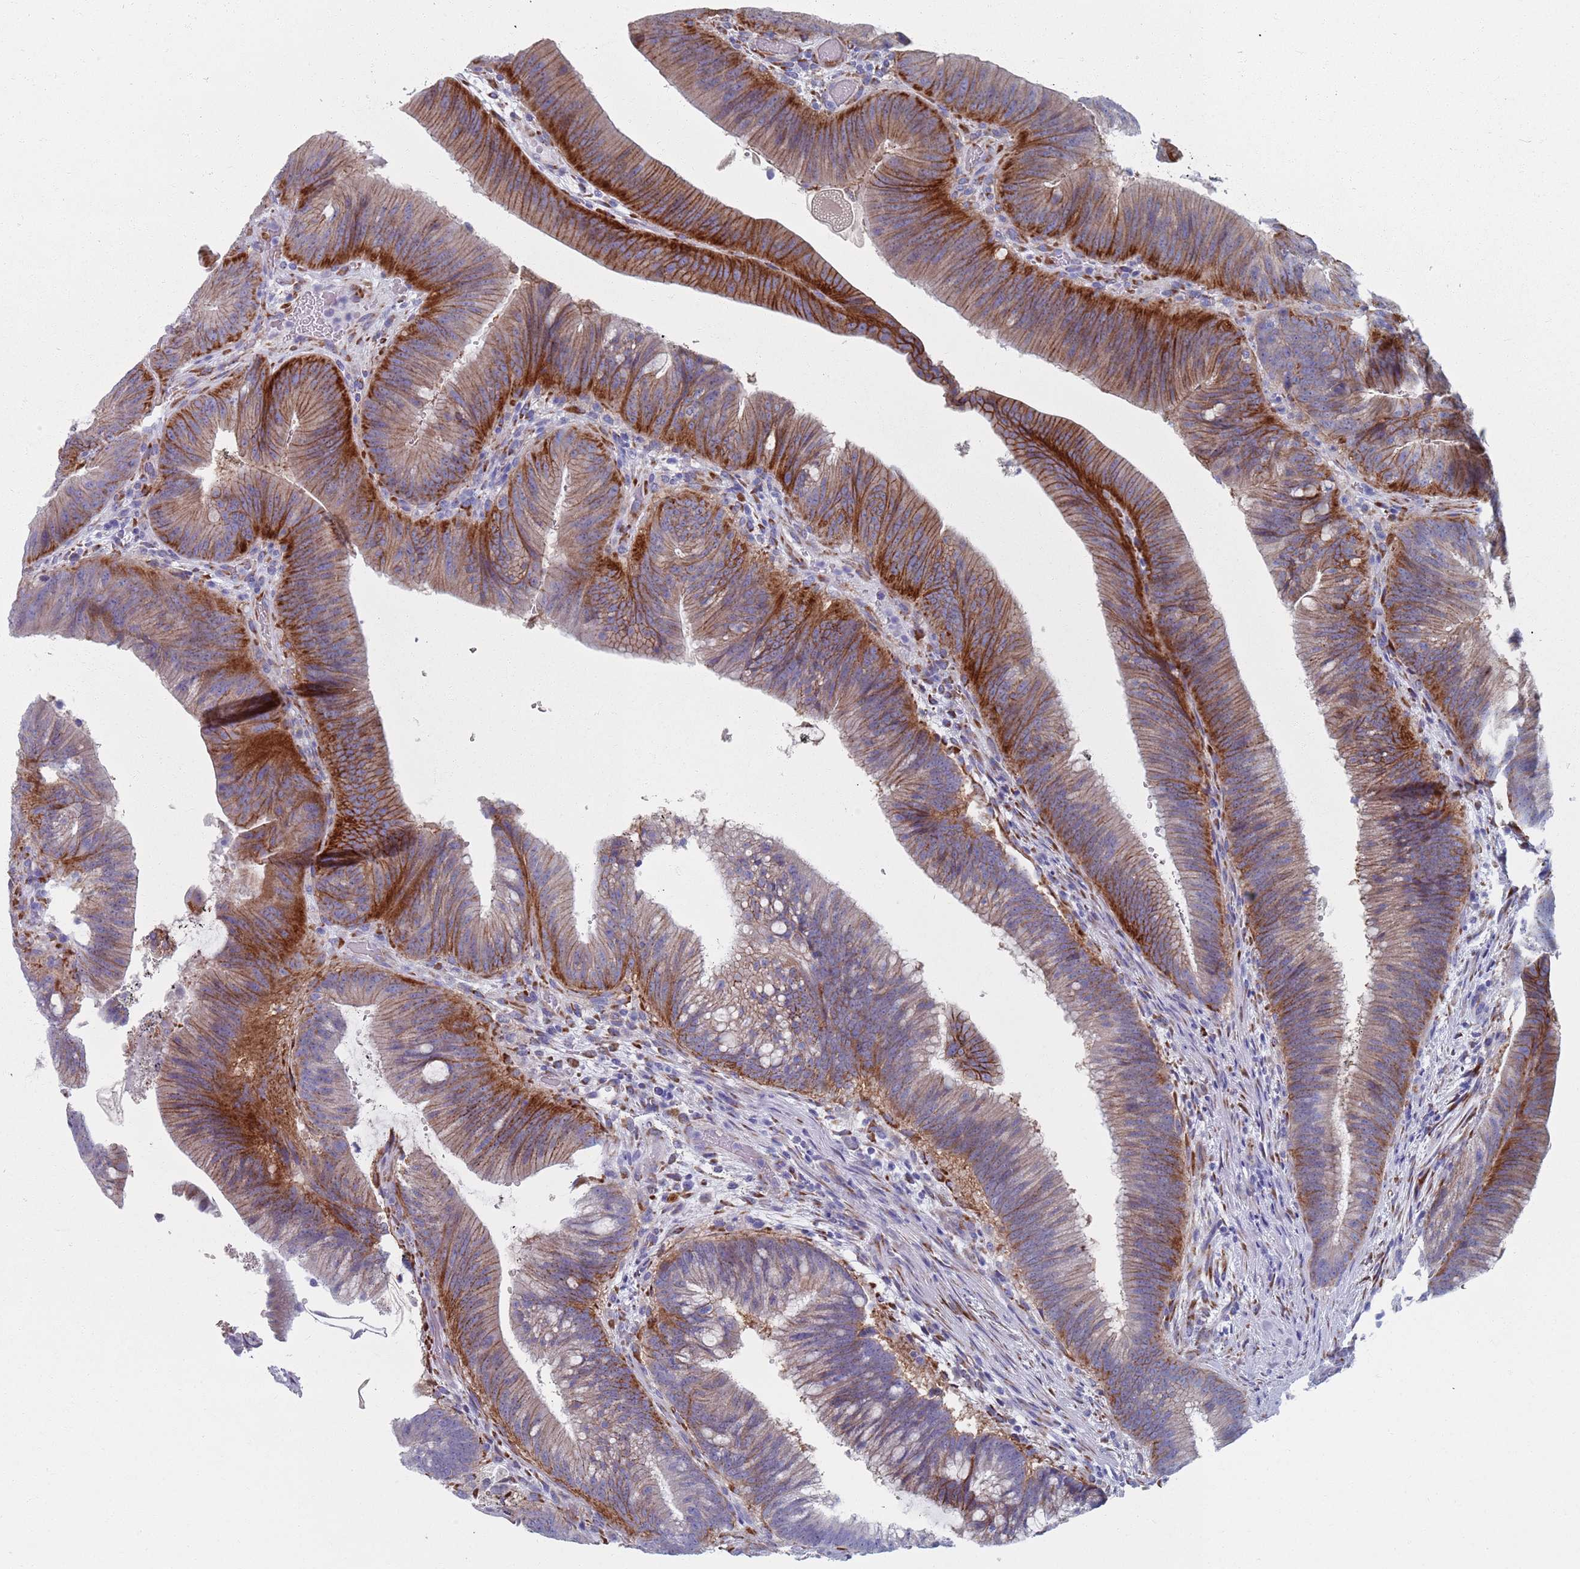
{"staining": {"intensity": "strong", "quantity": "25%-75%", "location": "cytoplasmic/membranous"}, "tissue": "colorectal cancer", "cell_type": "Tumor cells", "image_type": "cancer", "snomed": [{"axis": "morphology", "description": "Adenocarcinoma, NOS"}, {"axis": "topography", "description": "Colon"}], "caption": "DAB immunohistochemical staining of human colorectal cancer exhibits strong cytoplasmic/membranous protein staining in about 25%-75% of tumor cells.", "gene": "PLOD1", "patient": {"sex": "female", "age": 43}}